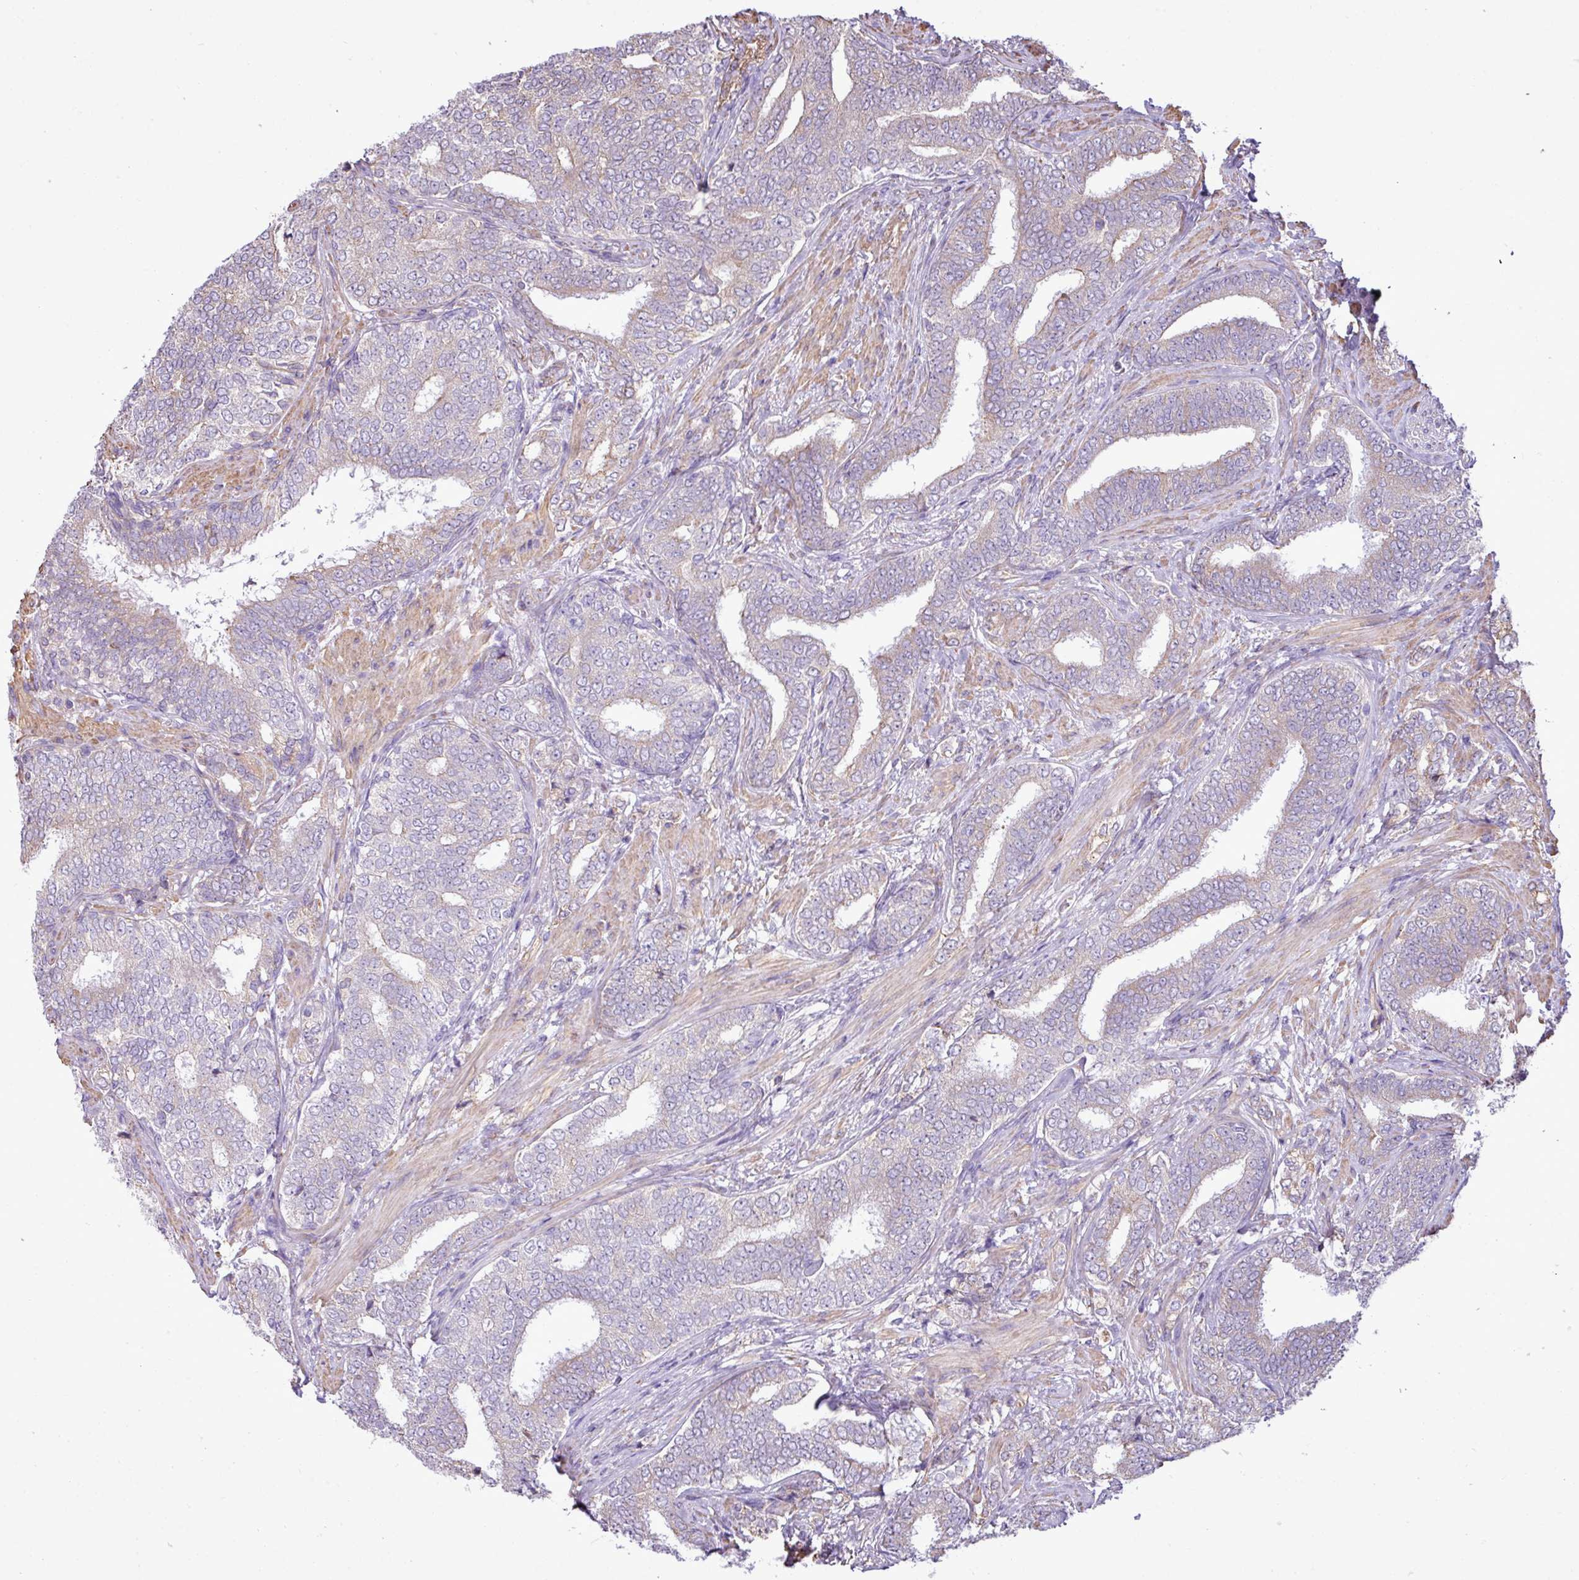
{"staining": {"intensity": "negative", "quantity": "none", "location": "none"}, "tissue": "prostate cancer", "cell_type": "Tumor cells", "image_type": "cancer", "snomed": [{"axis": "morphology", "description": "Adenocarcinoma, High grade"}, {"axis": "topography", "description": "Prostate"}], "caption": "Immunohistochemistry (IHC) of human high-grade adenocarcinoma (prostate) exhibits no staining in tumor cells.", "gene": "ZSCAN5A", "patient": {"sex": "male", "age": 72}}